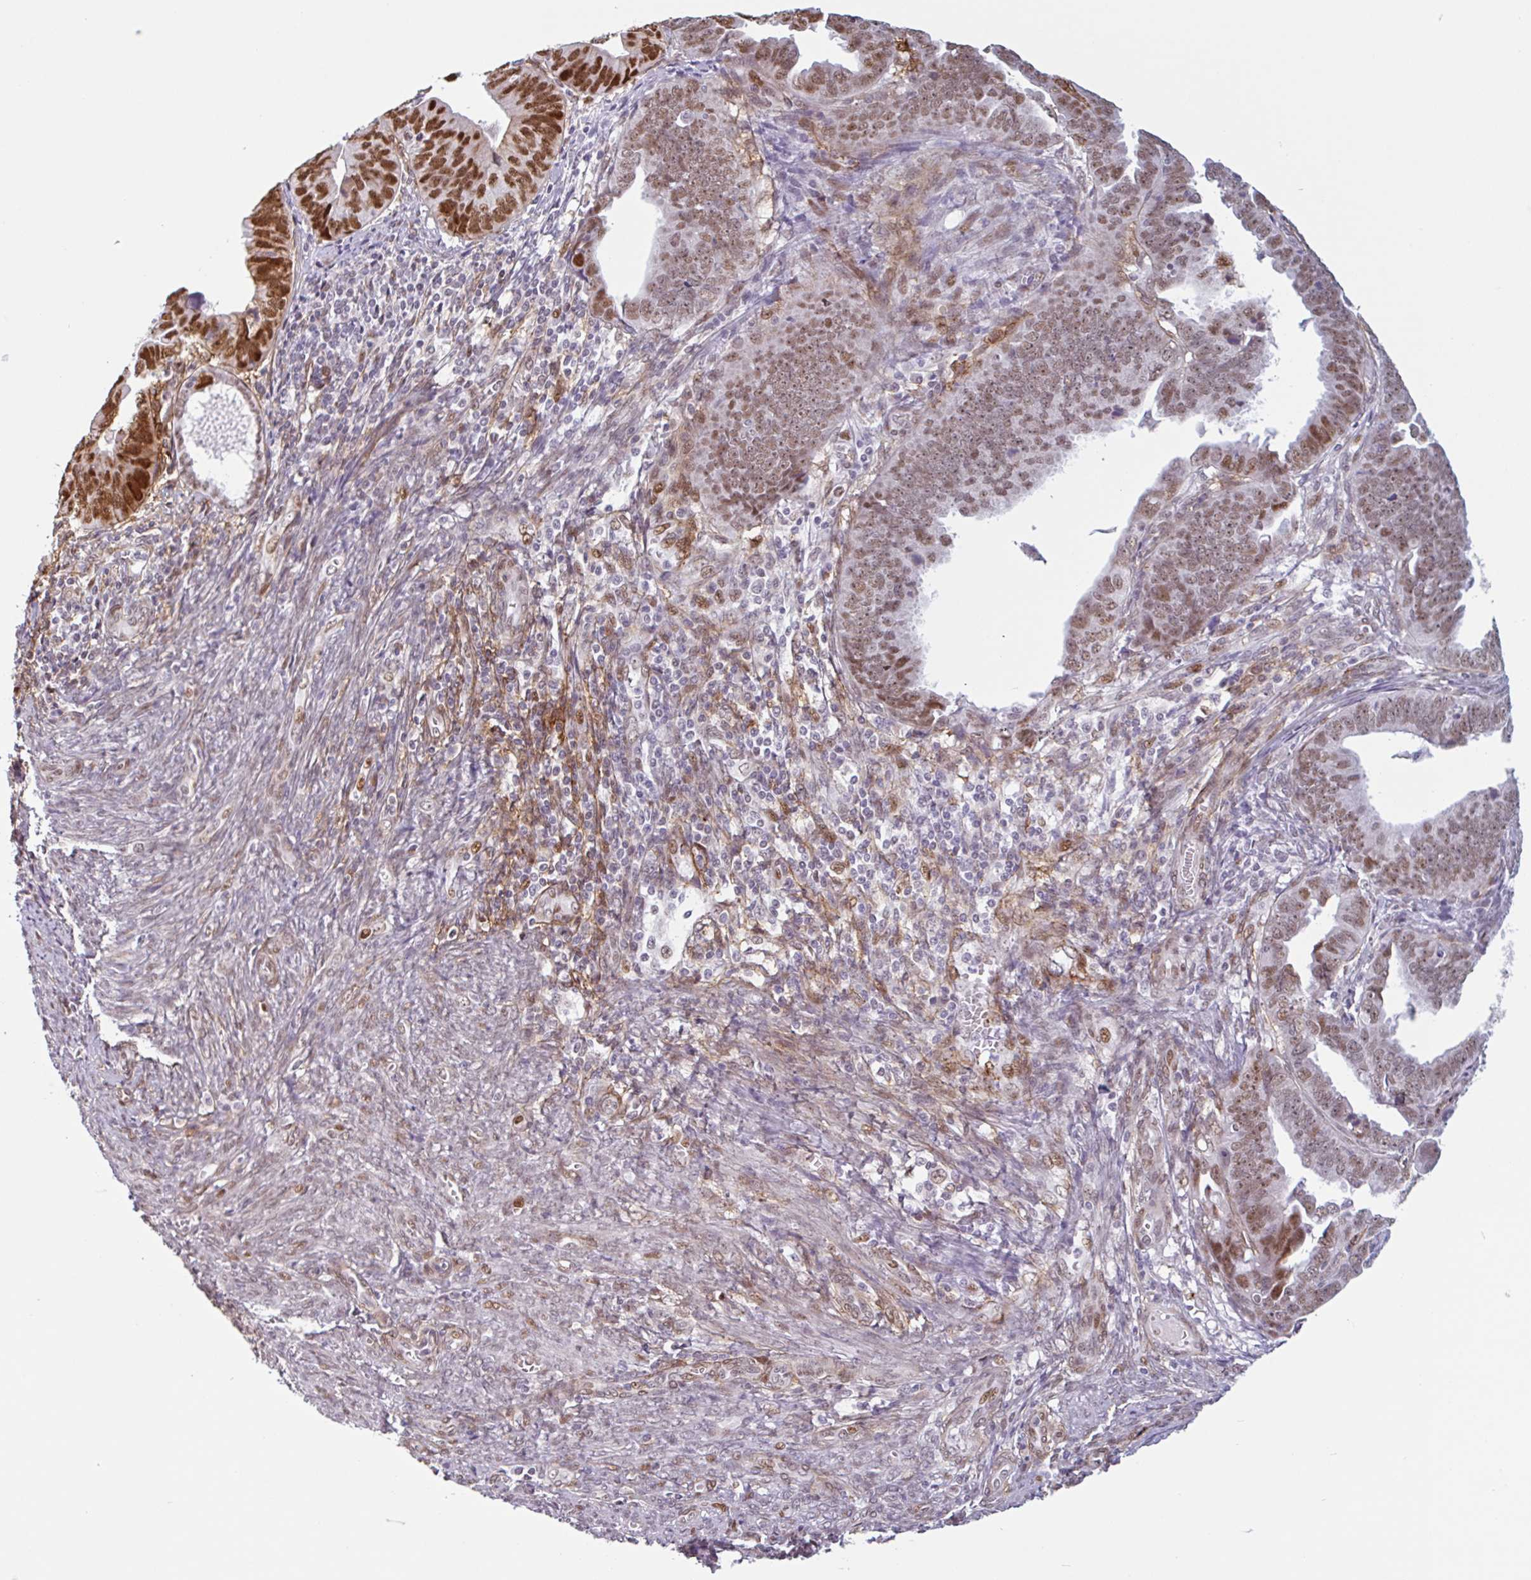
{"staining": {"intensity": "moderate", "quantity": ">75%", "location": "nuclear"}, "tissue": "endometrial cancer", "cell_type": "Tumor cells", "image_type": "cancer", "snomed": [{"axis": "morphology", "description": "Adenocarcinoma, NOS"}, {"axis": "topography", "description": "Endometrium"}], "caption": "An IHC histopathology image of neoplastic tissue is shown. Protein staining in brown highlights moderate nuclear positivity in endometrial cancer (adenocarcinoma) within tumor cells. (Stains: DAB (3,3'-diaminobenzidine) in brown, nuclei in blue, Microscopy: brightfield microscopy at high magnification).", "gene": "TMEM119", "patient": {"sex": "female", "age": 75}}